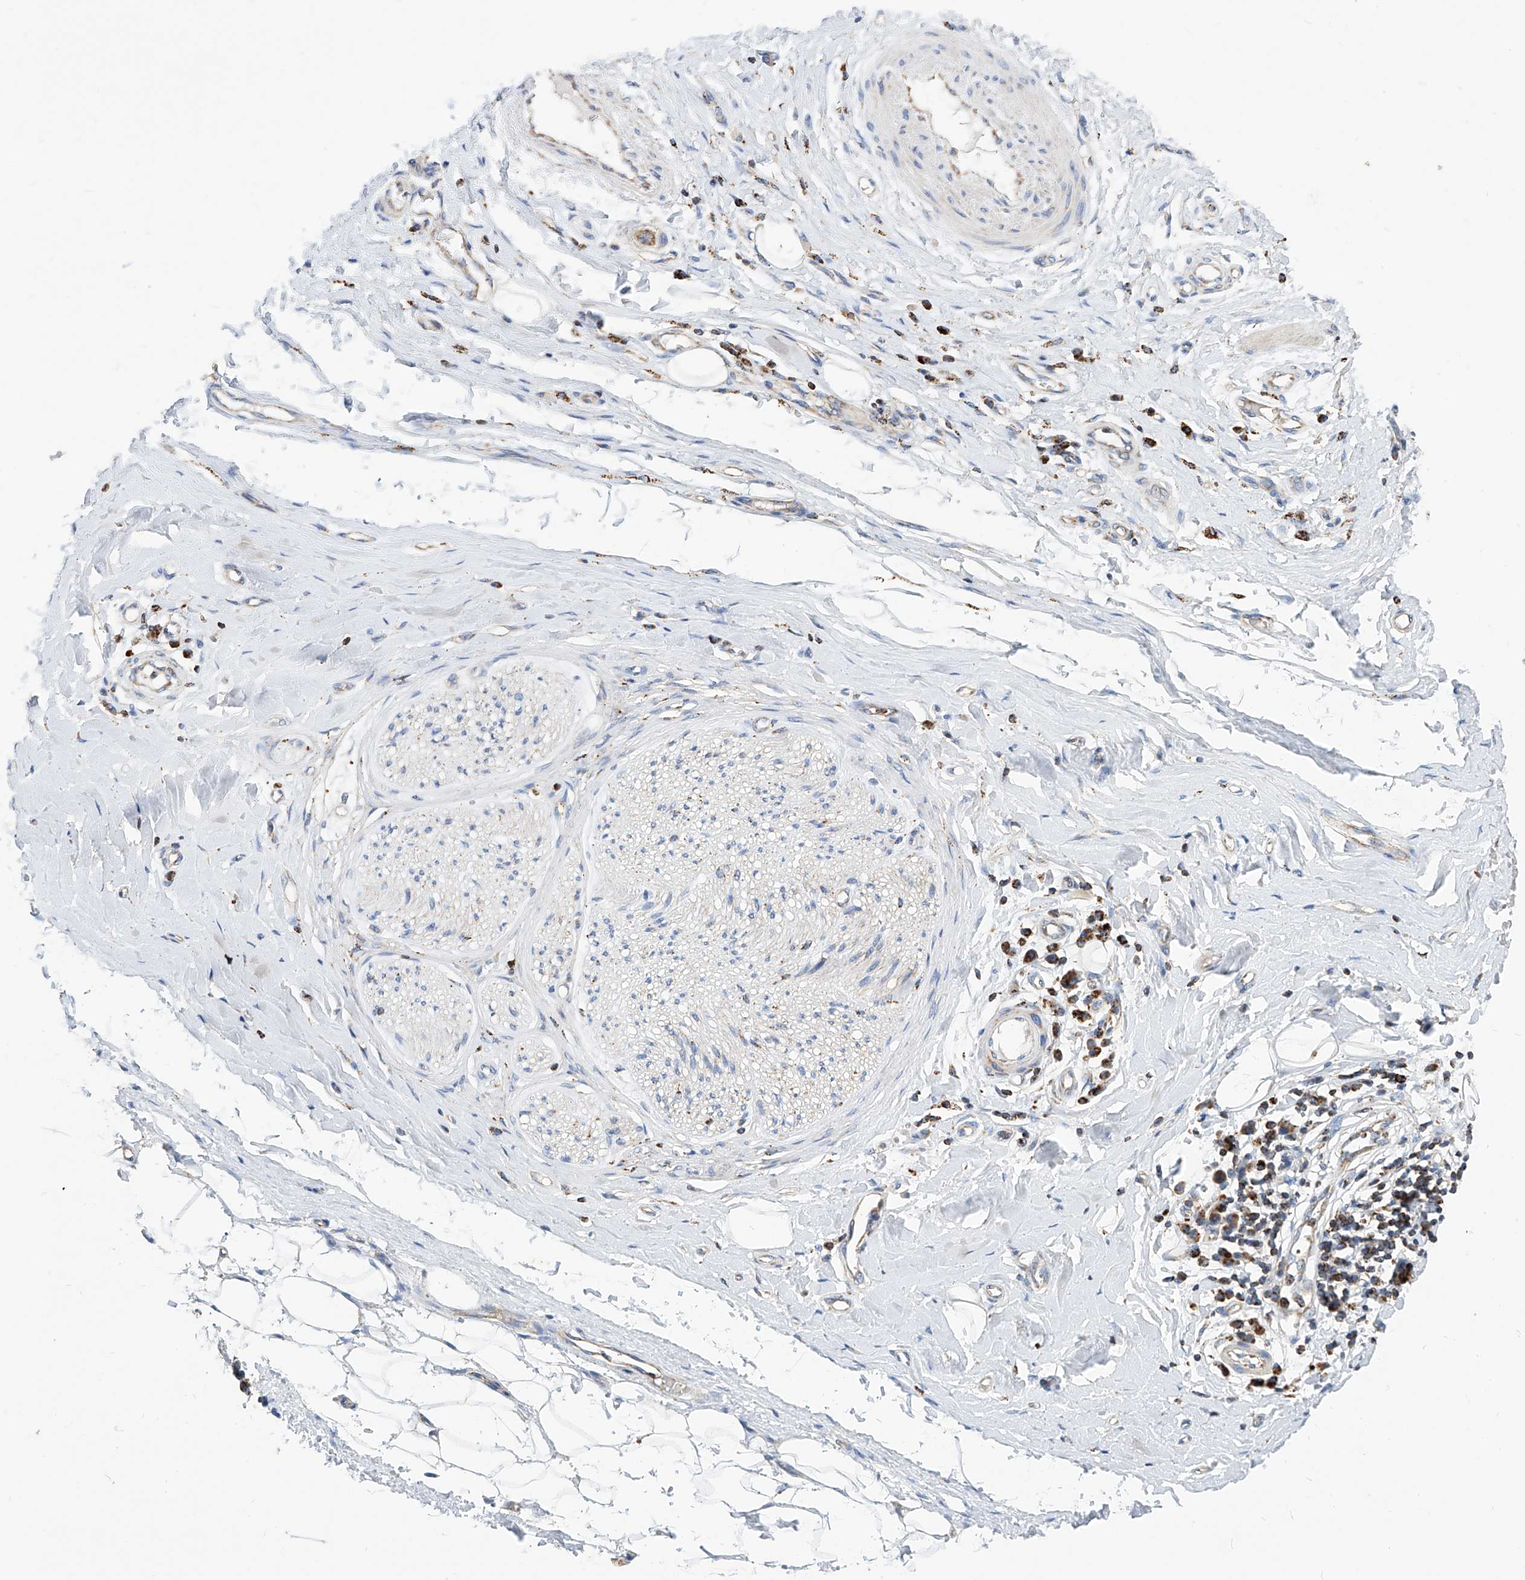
{"staining": {"intensity": "negative", "quantity": "none", "location": "none"}, "tissue": "adipose tissue", "cell_type": "Adipocytes", "image_type": "normal", "snomed": [{"axis": "morphology", "description": "Normal tissue, NOS"}, {"axis": "morphology", "description": "Adenocarcinoma, NOS"}, {"axis": "topography", "description": "Esophagus"}, {"axis": "topography", "description": "Stomach, upper"}, {"axis": "topography", "description": "Peripheral nerve tissue"}], "caption": "IHC of unremarkable adipose tissue demonstrates no expression in adipocytes. (DAB (3,3'-diaminobenzidine) immunohistochemistry visualized using brightfield microscopy, high magnification).", "gene": "CPNE5", "patient": {"sex": "male", "age": 62}}